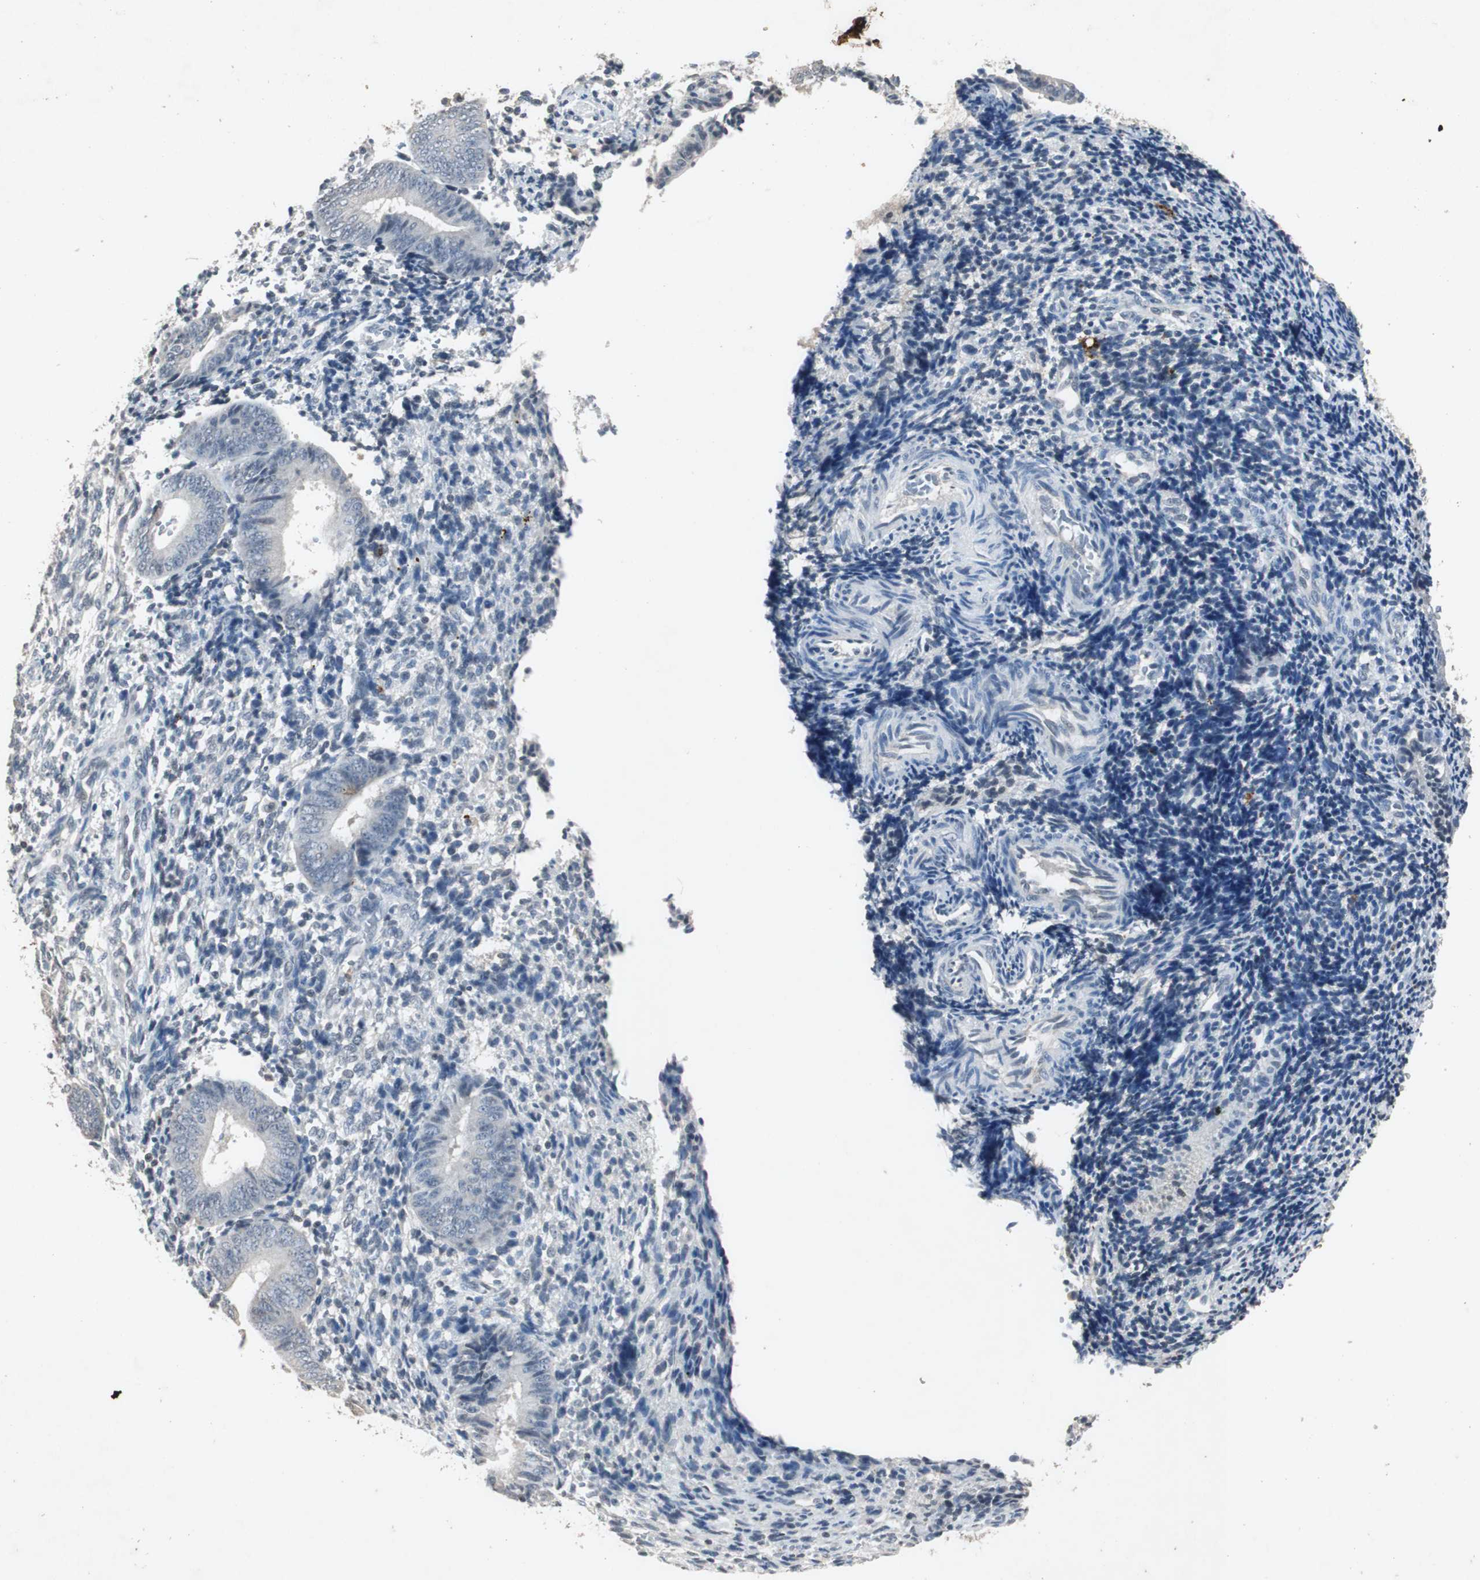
{"staining": {"intensity": "negative", "quantity": "none", "location": "none"}, "tissue": "endometrium", "cell_type": "Cells in endometrial stroma", "image_type": "normal", "snomed": [{"axis": "morphology", "description": "Normal tissue, NOS"}, {"axis": "topography", "description": "Uterus"}, {"axis": "topography", "description": "Endometrium"}], "caption": "Immunohistochemistry micrograph of unremarkable endometrium: human endometrium stained with DAB (3,3'-diaminobenzidine) exhibits no significant protein expression in cells in endometrial stroma.", "gene": "ADNP2", "patient": {"sex": "female", "age": 33}}